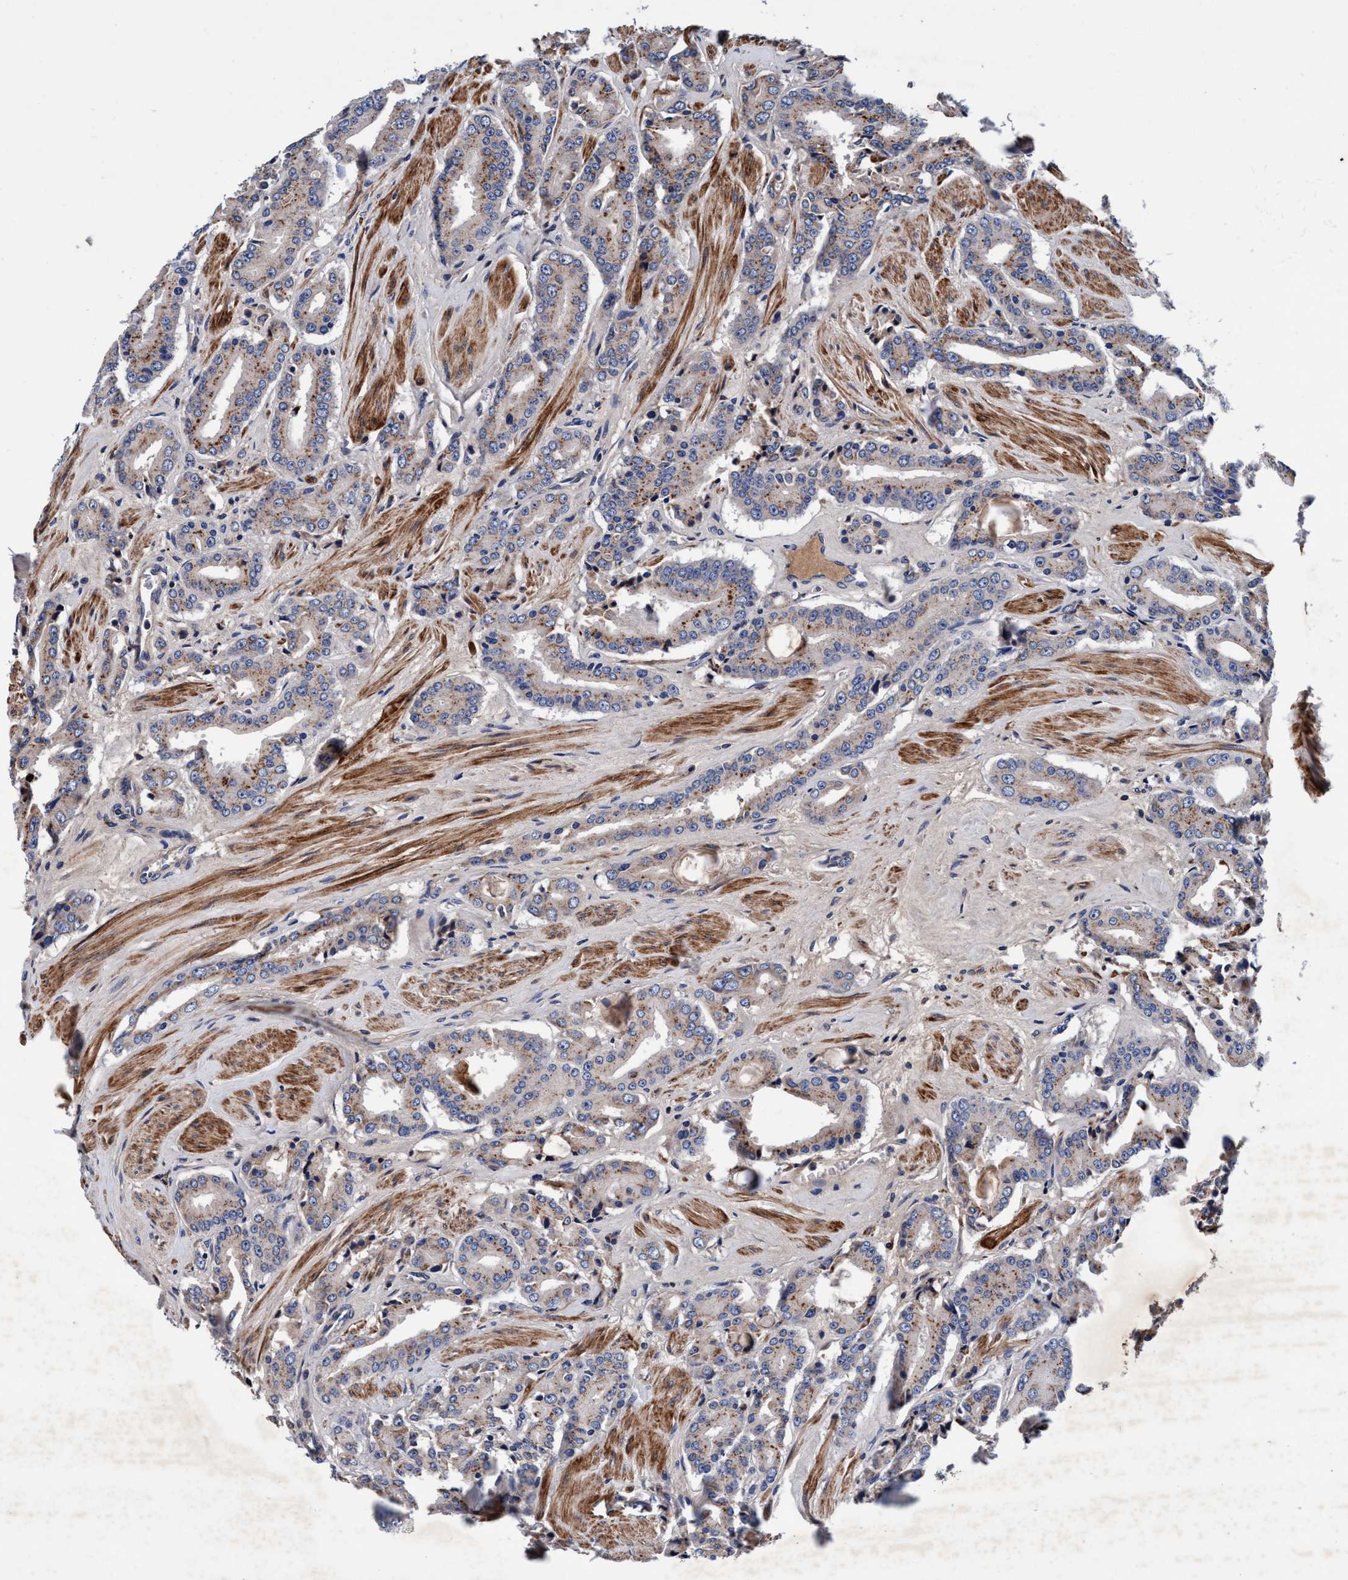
{"staining": {"intensity": "moderate", "quantity": "<25%", "location": "cytoplasmic/membranous"}, "tissue": "prostate cancer", "cell_type": "Tumor cells", "image_type": "cancer", "snomed": [{"axis": "morphology", "description": "Adenocarcinoma, High grade"}, {"axis": "topography", "description": "Prostate"}], "caption": "Immunohistochemical staining of prostate cancer (high-grade adenocarcinoma) reveals low levels of moderate cytoplasmic/membranous staining in about <25% of tumor cells.", "gene": "RNF208", "patient": {"sex": "male", "age": 71}}